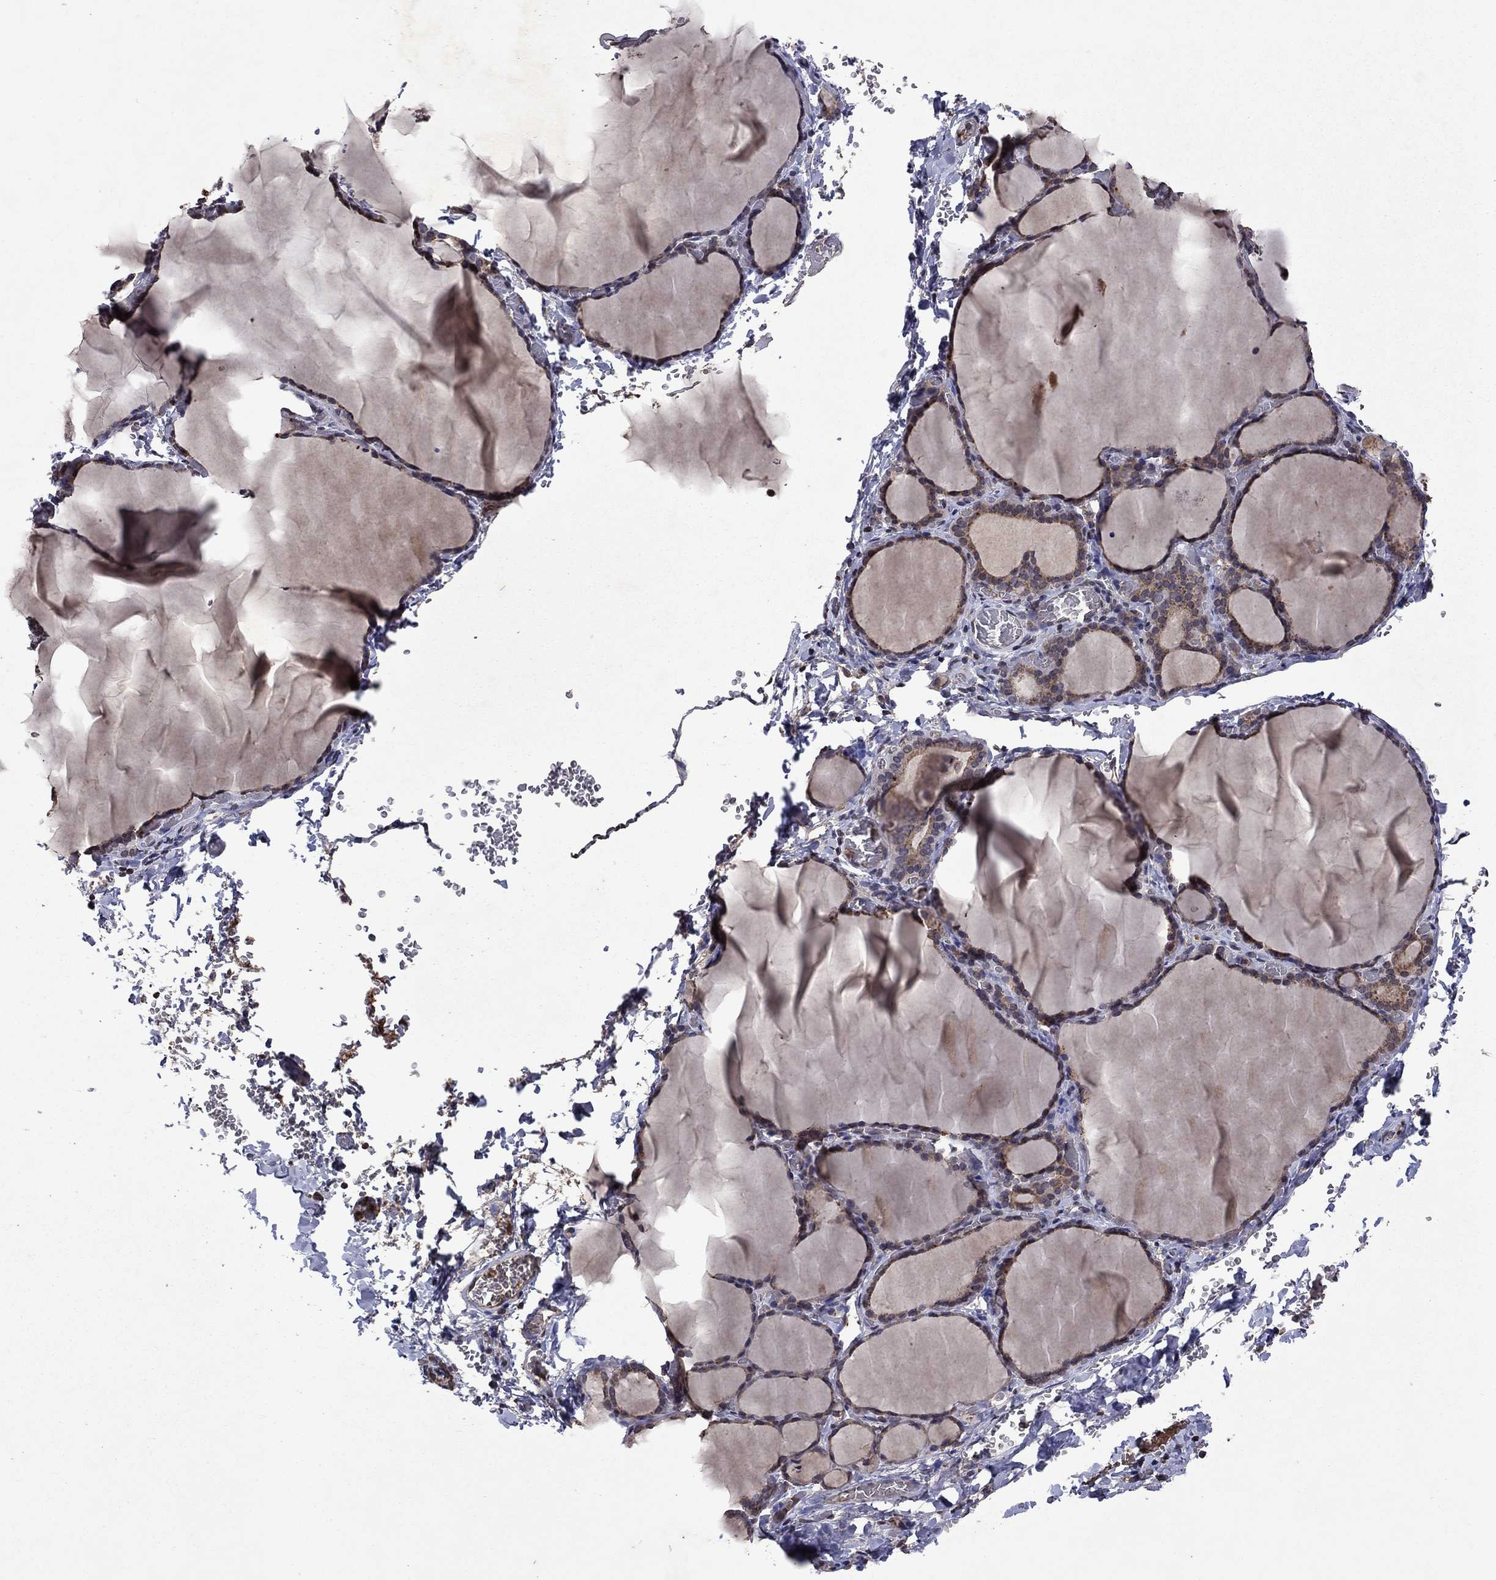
{"staining": {"intensity": "weak", "quantity": "25%-75%", "location": "cytoplasmic/membranous"}, "tissue": "thyroid gland", "cell_type": "Glandular cells", "image_type": "normal", "snomed": [{"axis": "morphology", "description": "Normal tissue, NOS"}, {"axis": "morphology", "description": "Hyperplasia, NOS"}, {"axis": "topography", "description": "Thyroid gland"}], "caption": "Brown immunohistochemical staining in unremarkable human thyroid gland exhibits weak cytoplasmic/membranous positivity in about 25%-75% of glandular cells.", "gene": "NLGN1", "patient": {"sex": "female", "age": 27}}